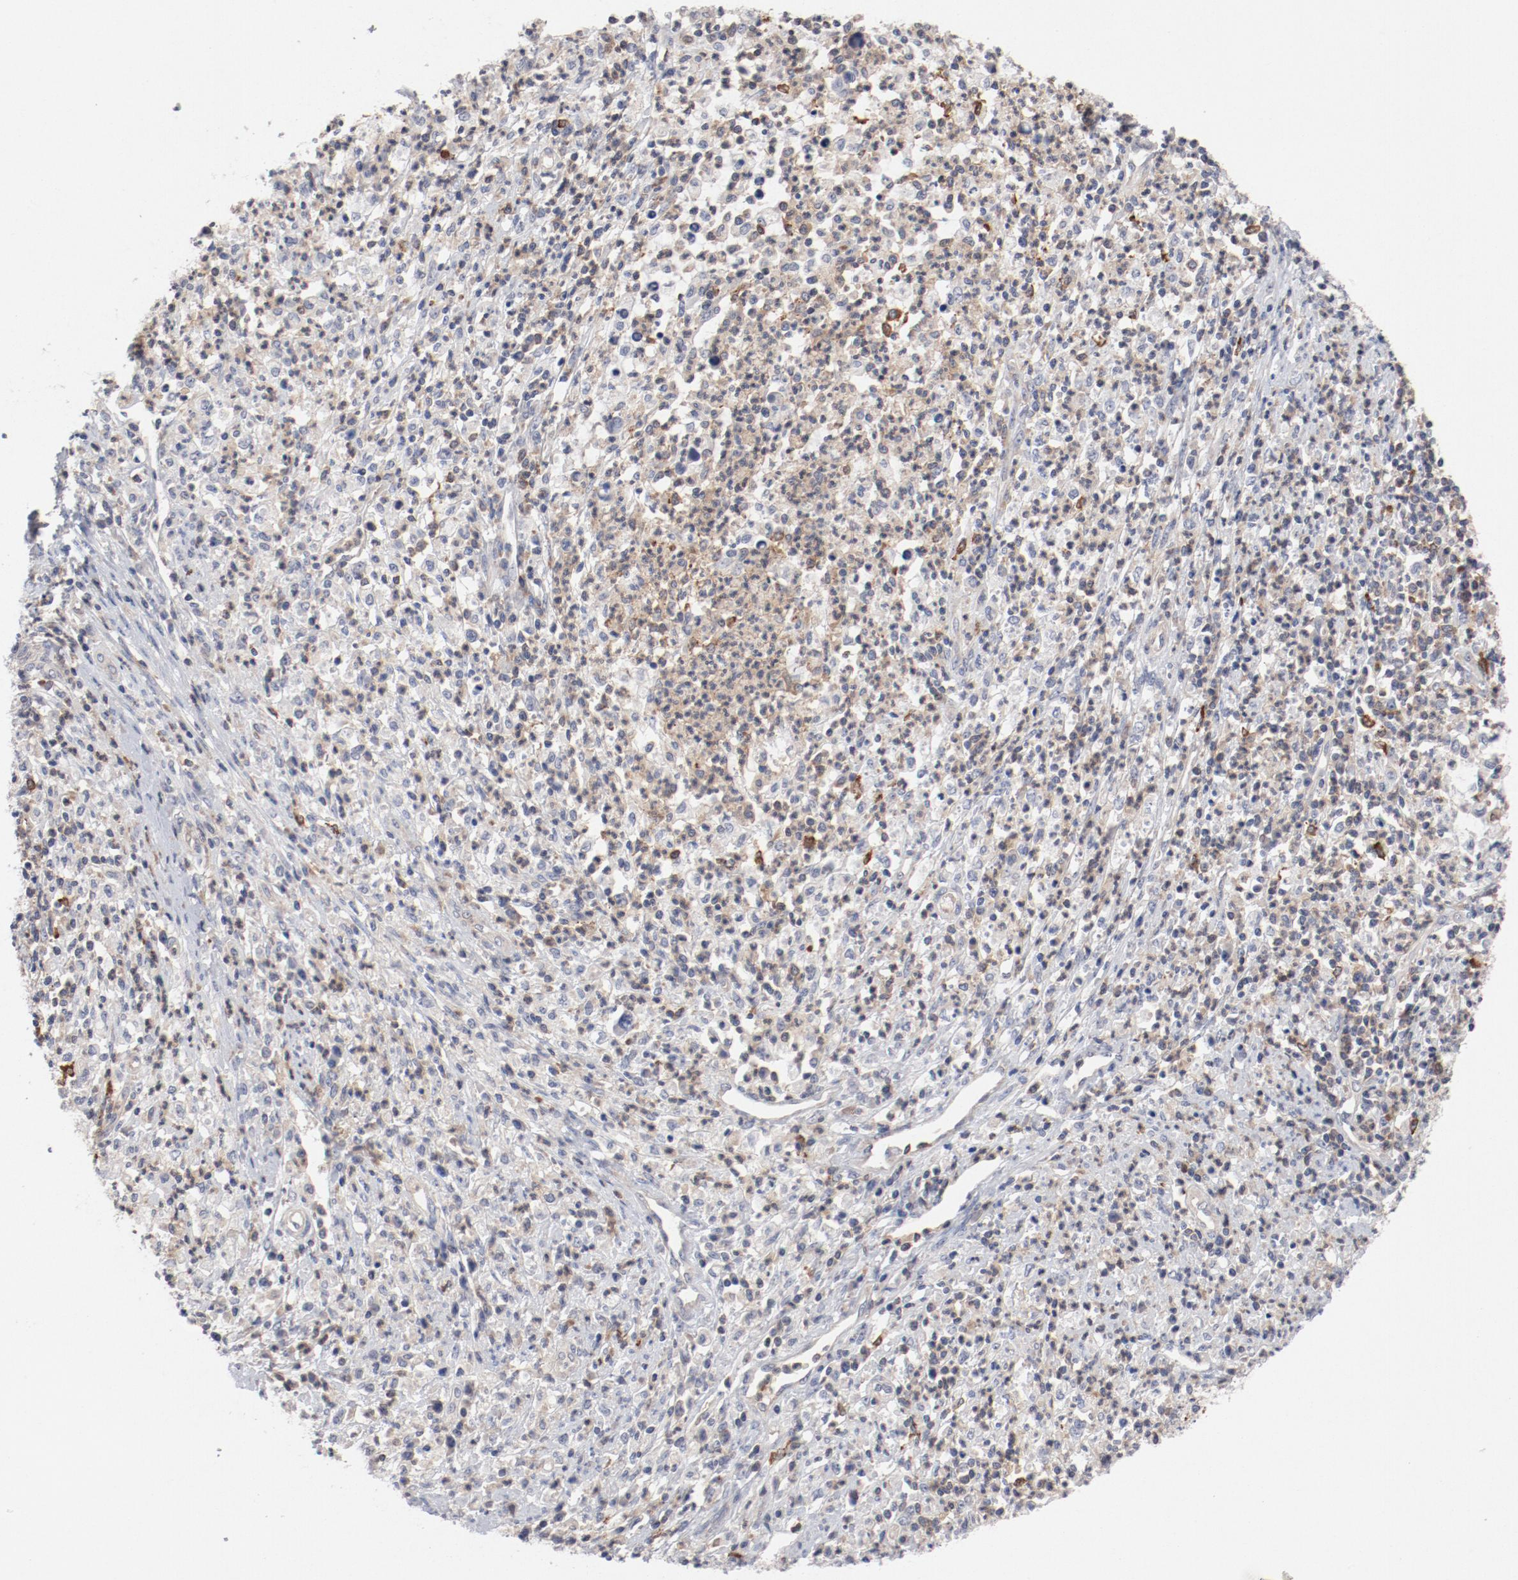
{"staining": {"intensity": "negative", "quantity": "none", "location": "none"}, "tissue": "cervical cancer", "cell_type": "Tumor cells", "image_type": "cancer", "snomed": [{"axis": "morphology", "description": "Adenocarcinoma, NOS"}, {"axis": "topography", "description": "Cervix"}], "caption": "Immunohistochemical staining of human cervical cancer displays no significant expression in tumor cells.", "gene": "CBL", "patient": {"sex": "female", "age": 36}}